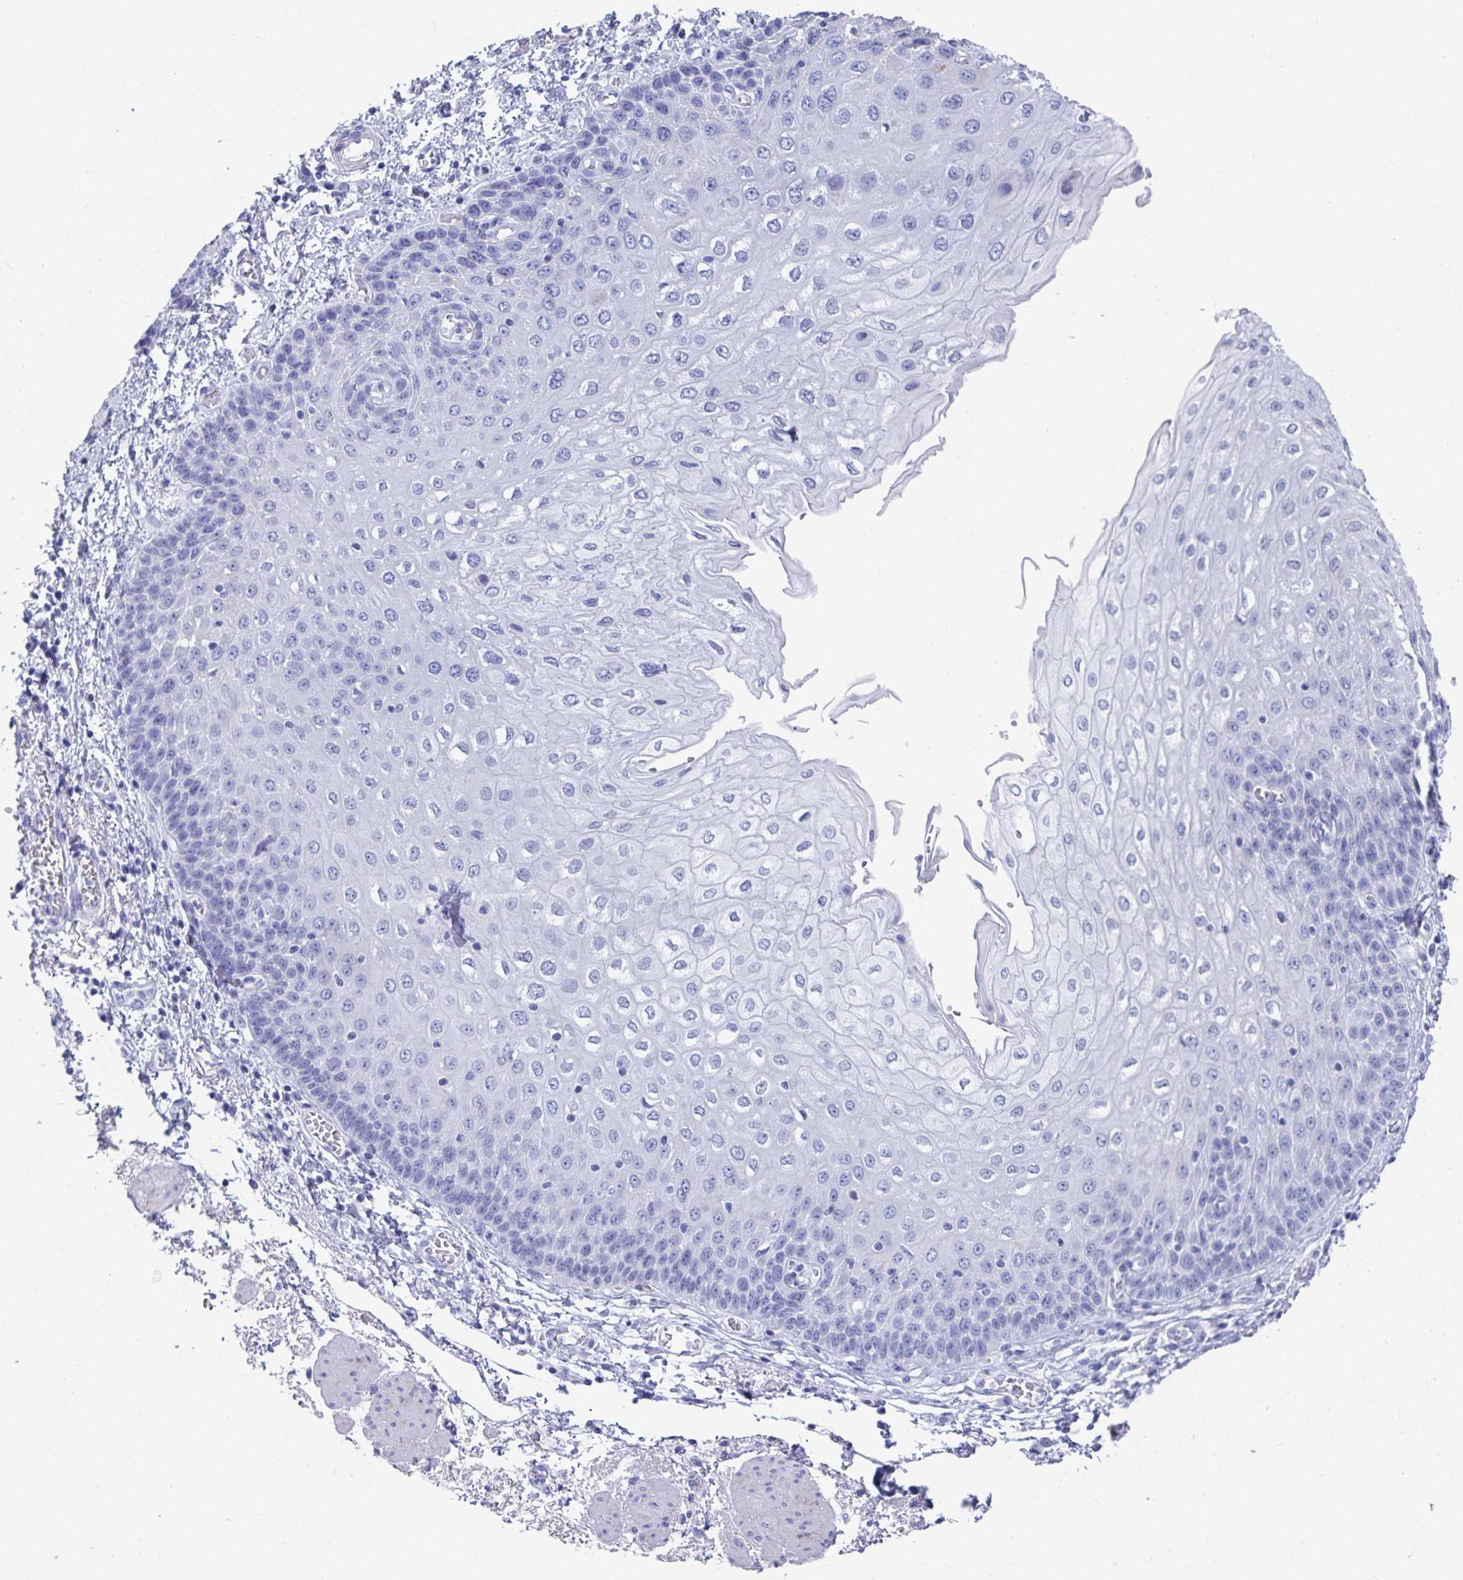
{"staining": {"intensity": "negative", "quantity": "none", "location": "none"}, "tissue": "esophagus", "cell_type": "Squamous epithelial cells", "image_type": "normal", "snomed": [{"axis": "morphology", "description": "Normal tissue, NOS"}, {"axis": "morphology", "description": "Adenocarcinoma, NOS"}, {"axis": "topography", "description": "Esophagus"}], "caption": "Esophagus was stained to show a protein in brown. There is no significant positivity in squamous epithelial cells. The staining is performed using DAB (3,3'-diaminobenzidine) brown chromogen with nuclei counter-stained in using hematoxylin.", "gene": "GRIA1", "patient": {"sex": "male", "age": 81}}